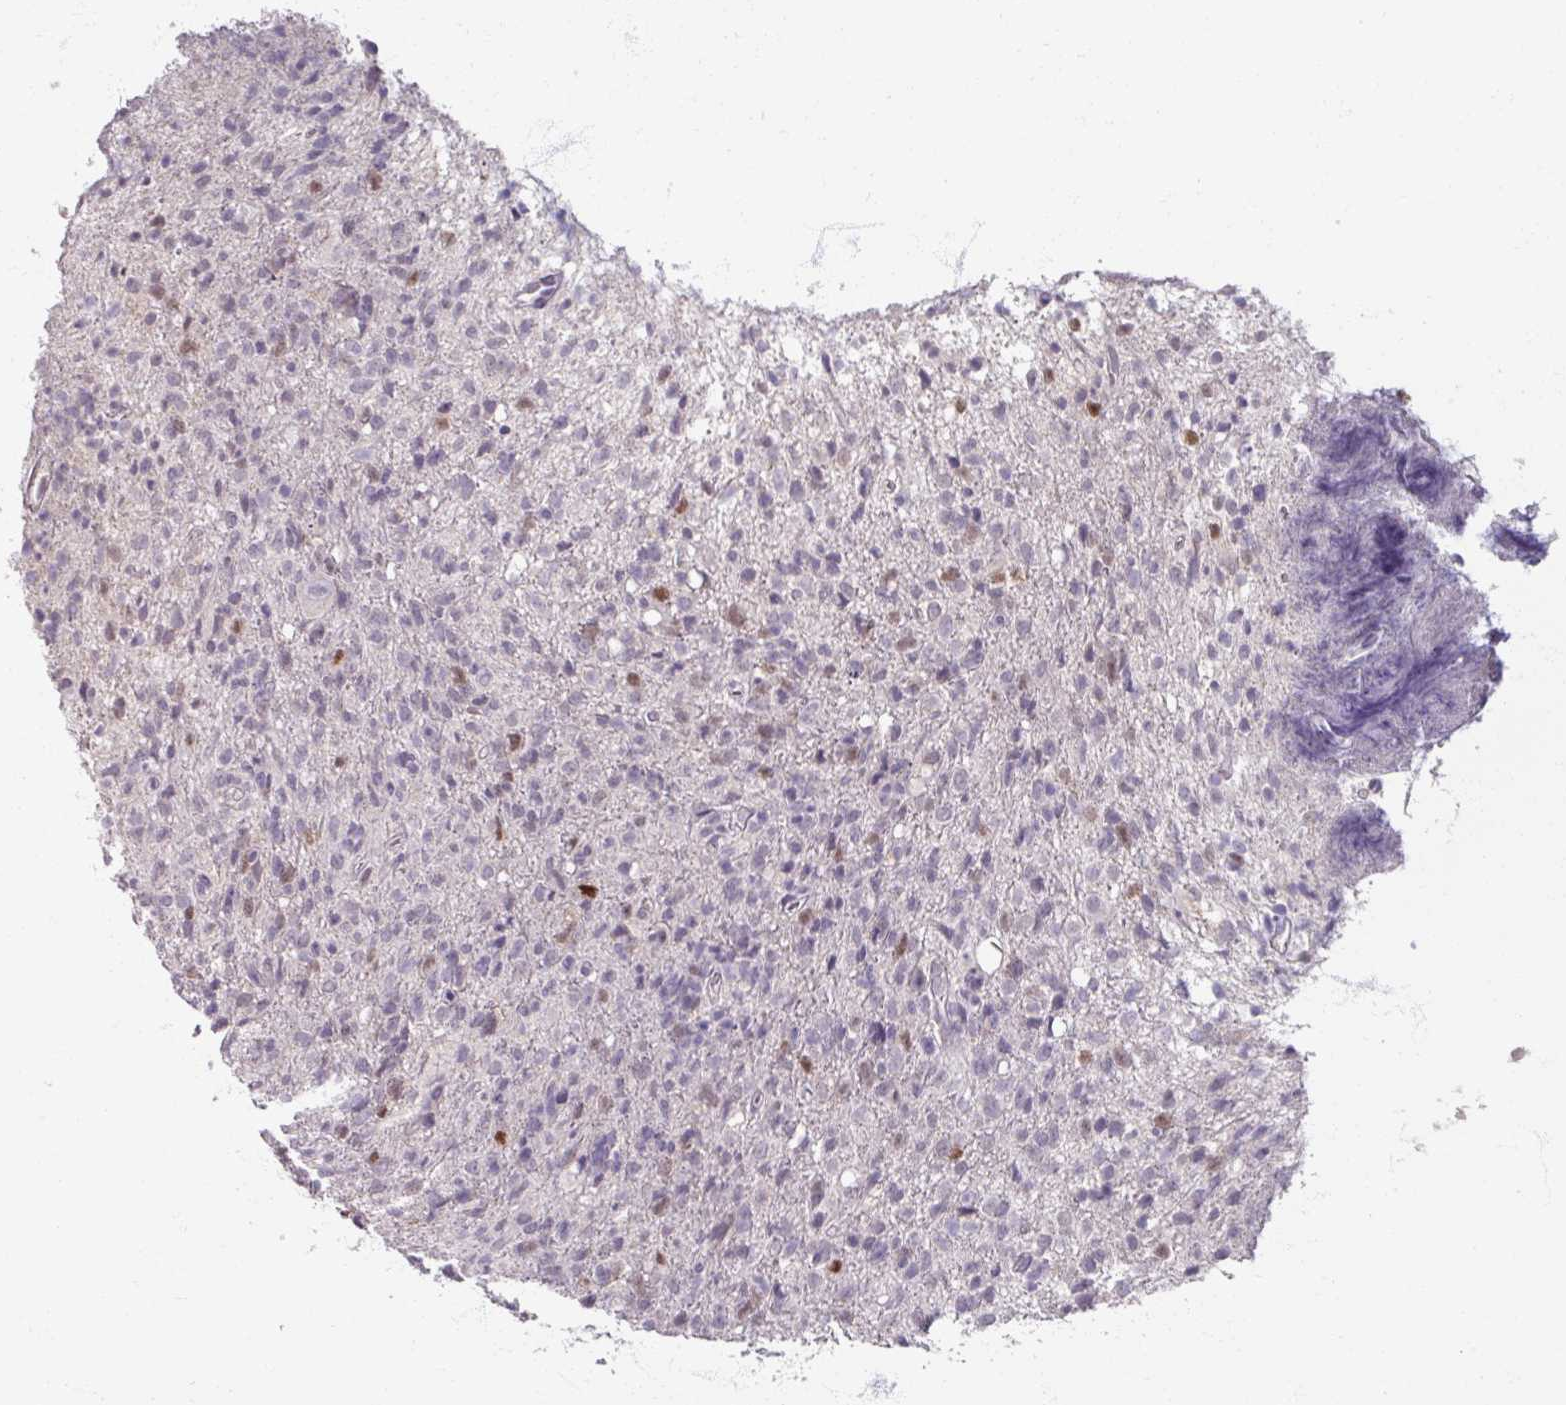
{"staining": {"intensity": "moderate", "quantity": "<25%", "location": "nuclear"}, "tissue": "glioma", "cell_type": "Tumor cells", "image_type": "cancer", "snomed": [{"axis": "morphology", "description": "Glioma, malignant, High grade"}, {"axis": "topography", "description": "Brain"}], "caption": "Immunohistochemical staining of glioma reveals low levels of moderate nuclear protein expression in approximately <25% of tumor cells.", "gene": "SOX11", "patient": {"sex": "female", "age": 57}}